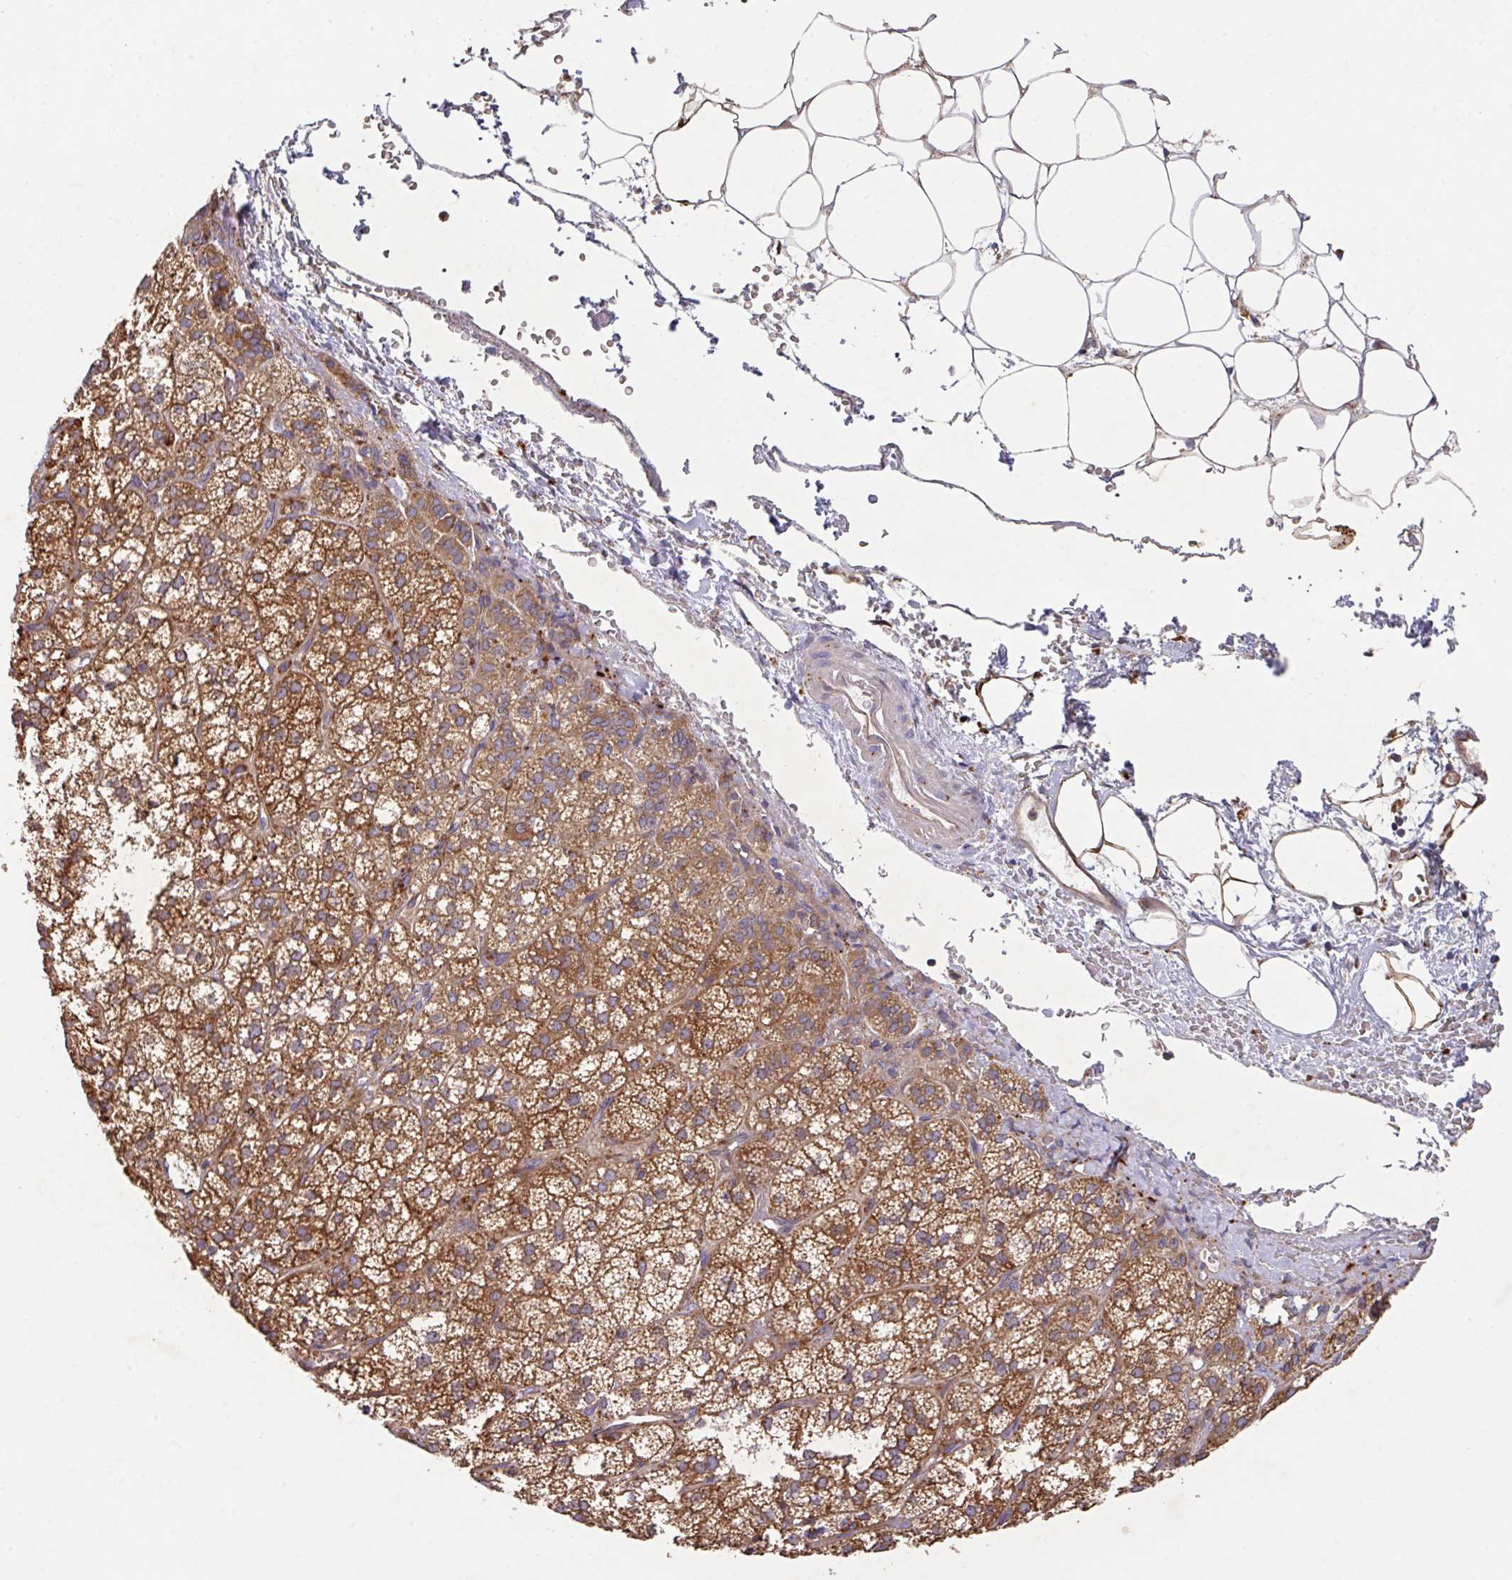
{"staining": {"intensity": "strong", "quantity": ">75%", "location": "cytoplasmic/membranous"}, "tissue": "adrenal gland", "cell_type": "Glandular cells", "image_type": "normal", "snomed": [{"axis": "morphology", "description": "Normal tissue, NOS"}, {"axis": "topography", "description": "Adrenal gland"}], "caption": "Immunohistochemical staining of benign human adrenal gland displays strong cytoplasmic/membranous protein expression in about >75% of glandular cells. Ihc stains the protein of interest in brown and the nuclei are stained blue.", "gene": "TRIM14", "patient": {"sex": "female", "age": 60}}